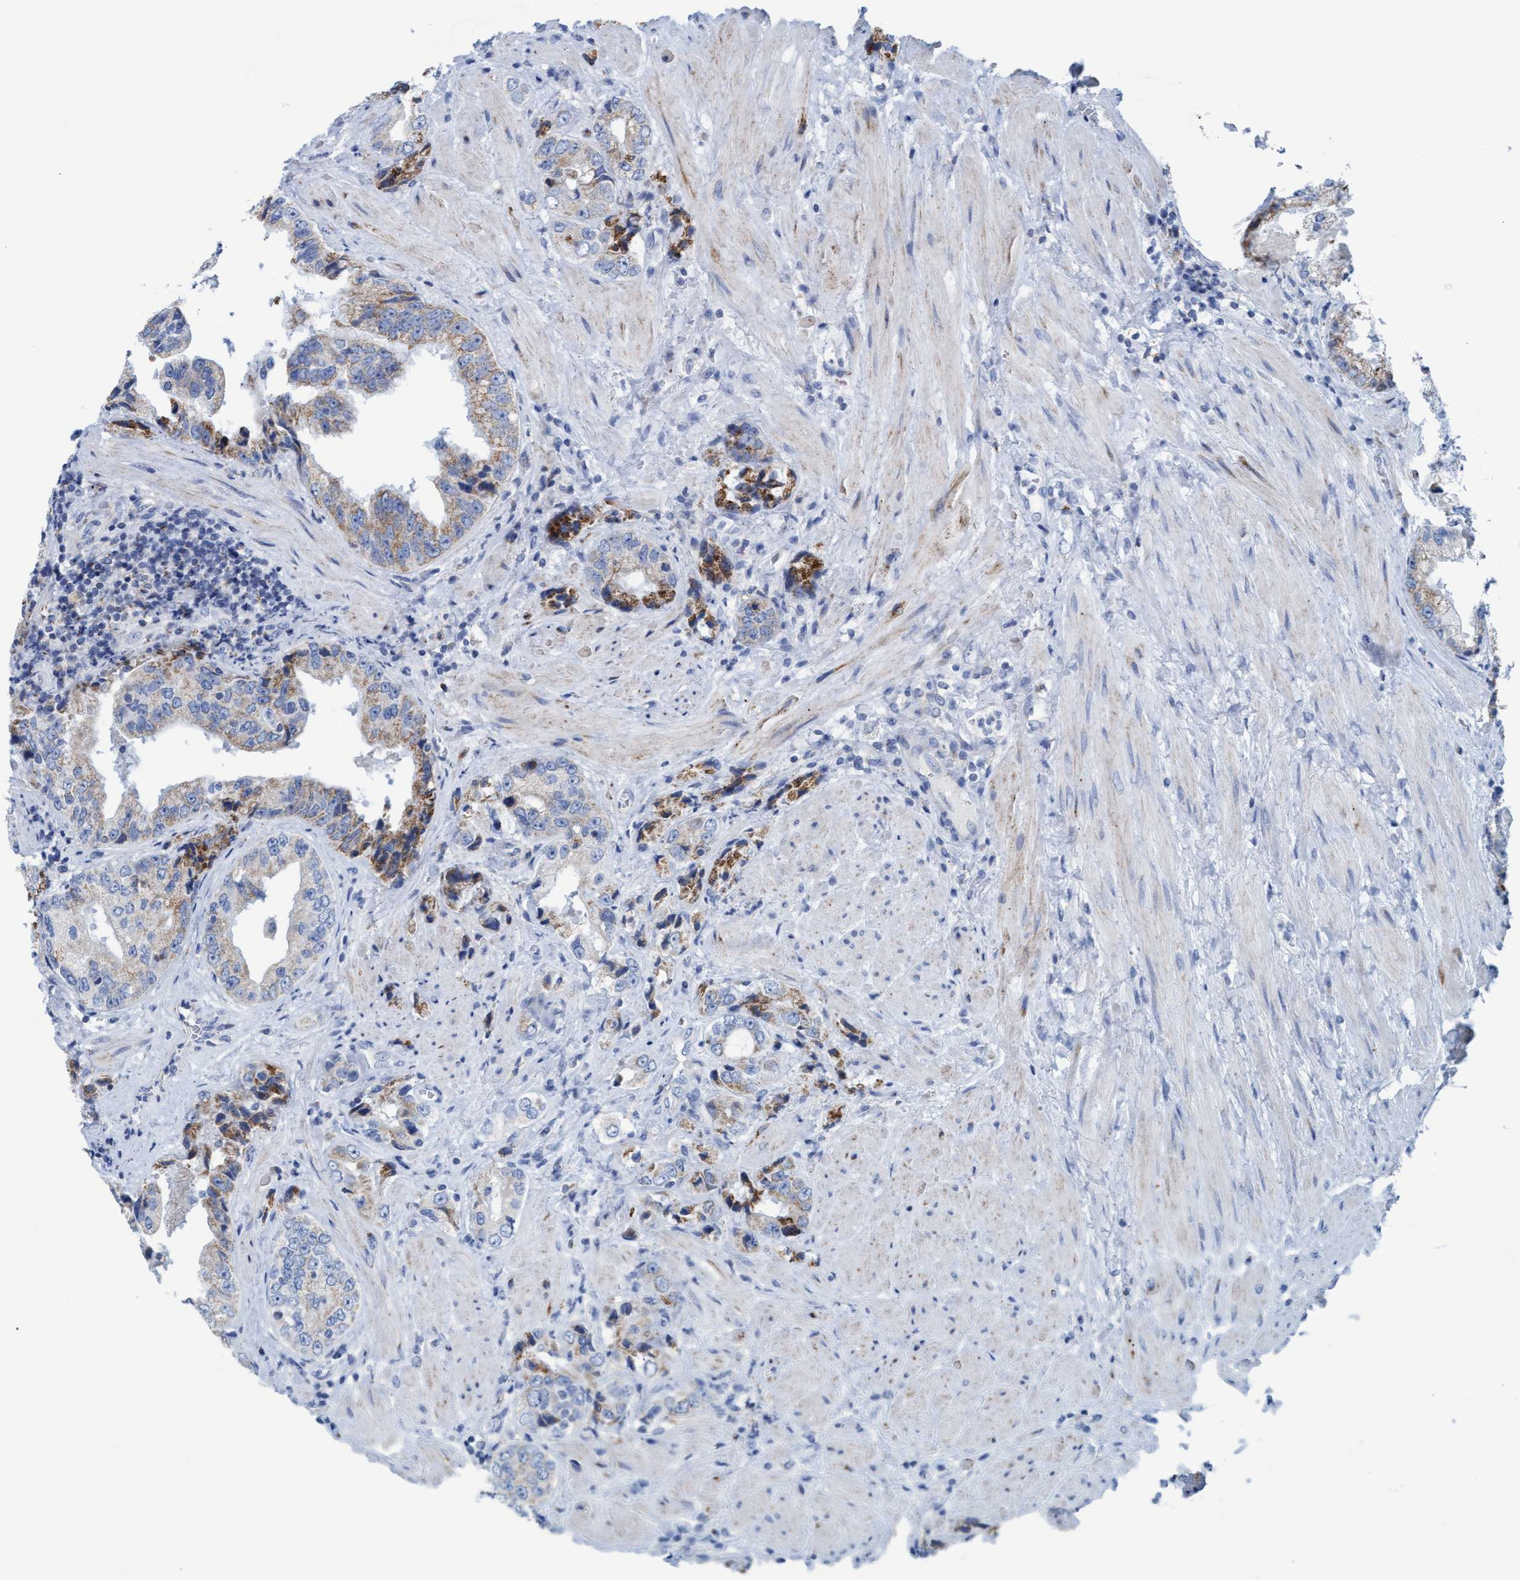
{"staining": {"intensity": "moderate", "quantity": "25%-75%", "location": "cytoplasmic/membranous"}, "tissue": "prostate cancer", "cell_type": "Tumor cells", "image_type": "cancer", "snomed": [{"axis": "morphology", "description": "Adenocarcinoma, High grade"}, {"axis": "topography", "description": "Prostate"}], "caption": "A medium amount of moderate cytoplasmic/membranous staining is seen in approximately 25%-75% of tumor cells in adenocarcinoma (high-grade) (prostate) tissue. (IHC, brightfield microscopy, high magnification).", "gene": "GGA3", "patient": {"sex": "male", "age": 61}}